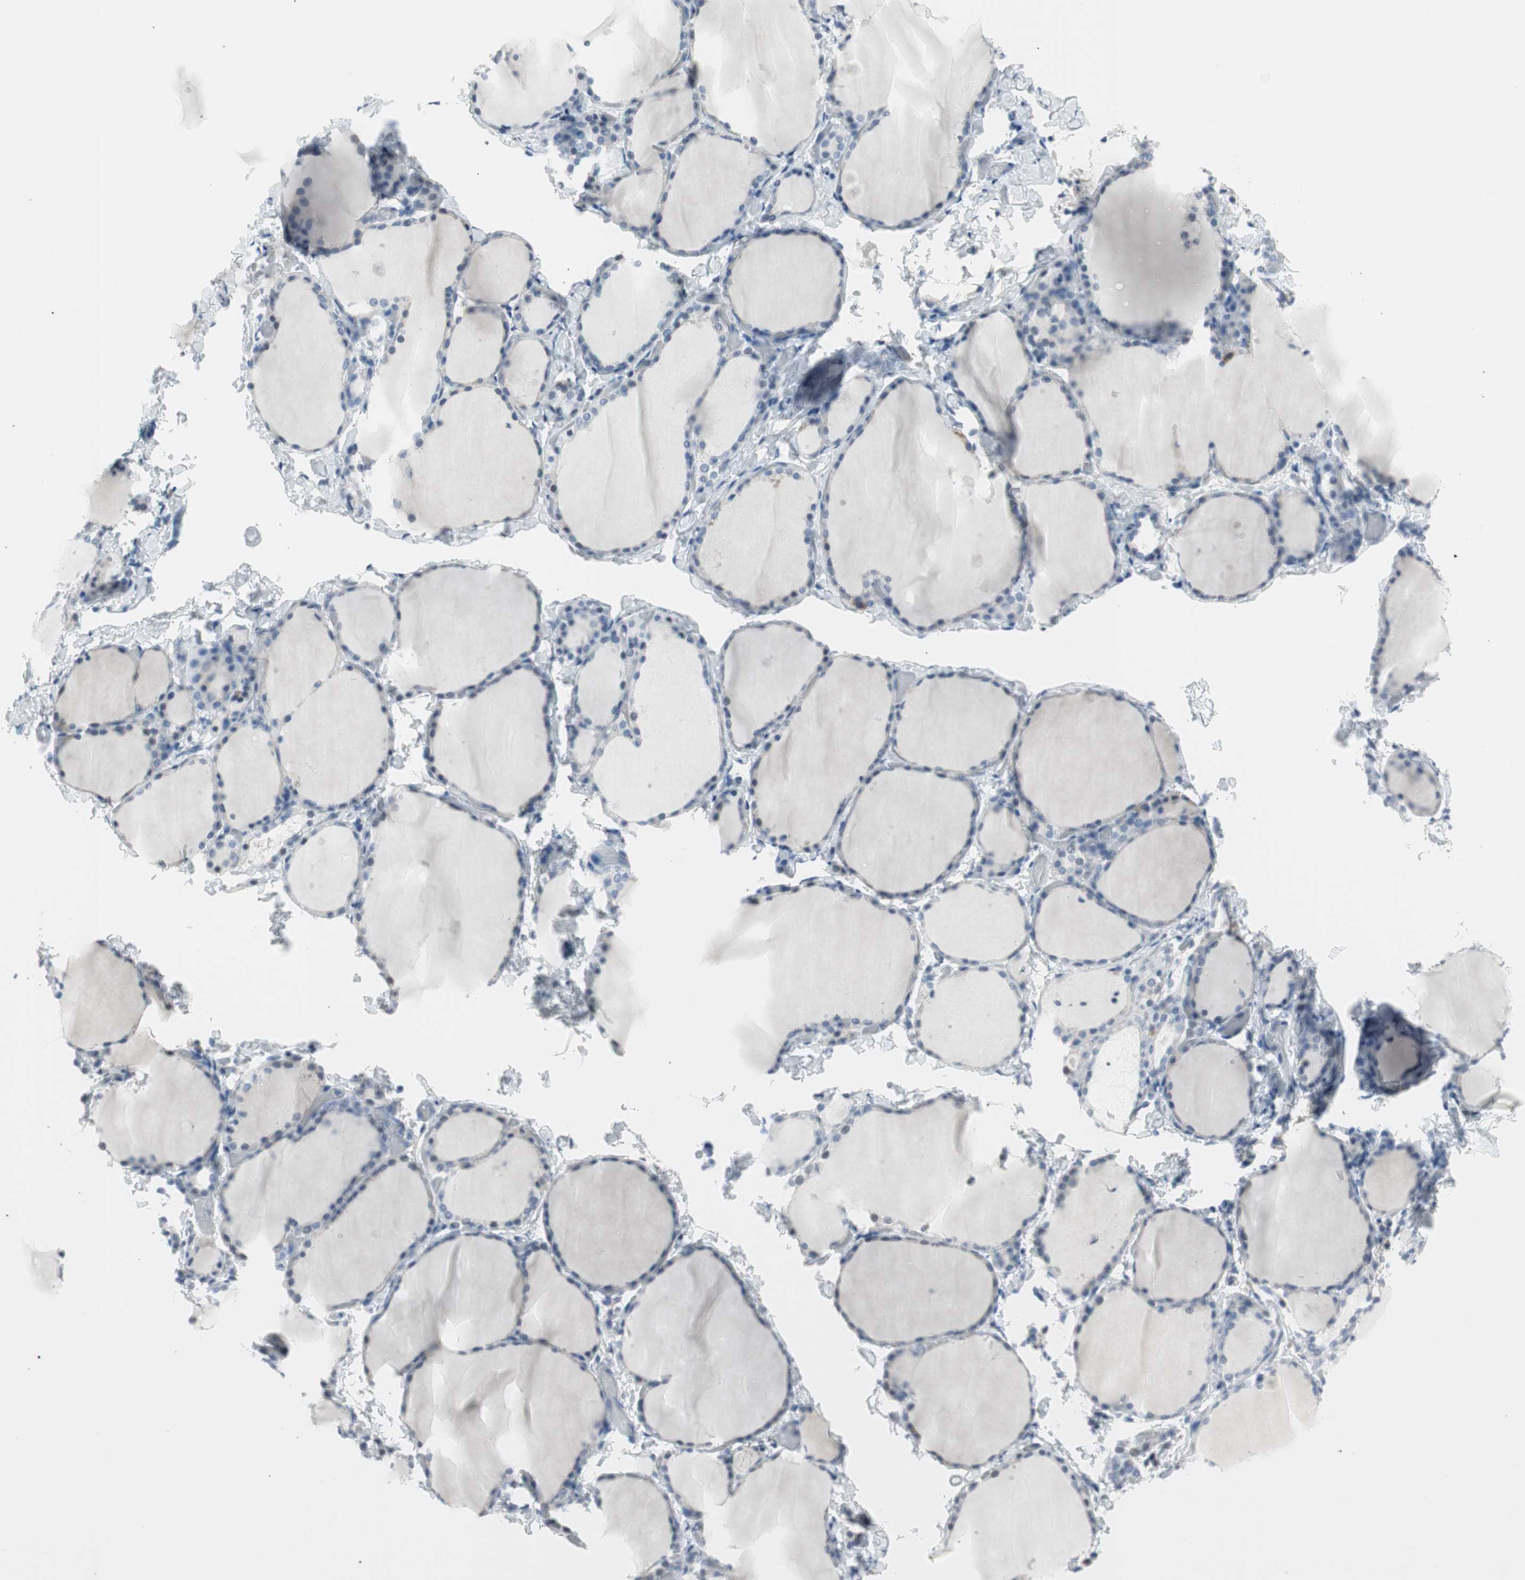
{"staining": {"intensity": "weak", "quantity": "<25%", "location": "cytoplasmic/membranous"}, "tissue": "thyroid gland", "cell_type": "Glandular cells", "image_type": "normal", "snomed": [{"axis": "morphology", "description": "Normal tissue, NOS"}, {"axis": "morphology", "description": "Papillary adenocarcinoma, NOS"}, {"axis": "topography", "description": "Thyroid gland"}], "caption": "The image shows no staining of glandular cells in unremarkable thyroid gland.", "gene": "AGR2", "patient": {"sex": "female", "age": 30}}